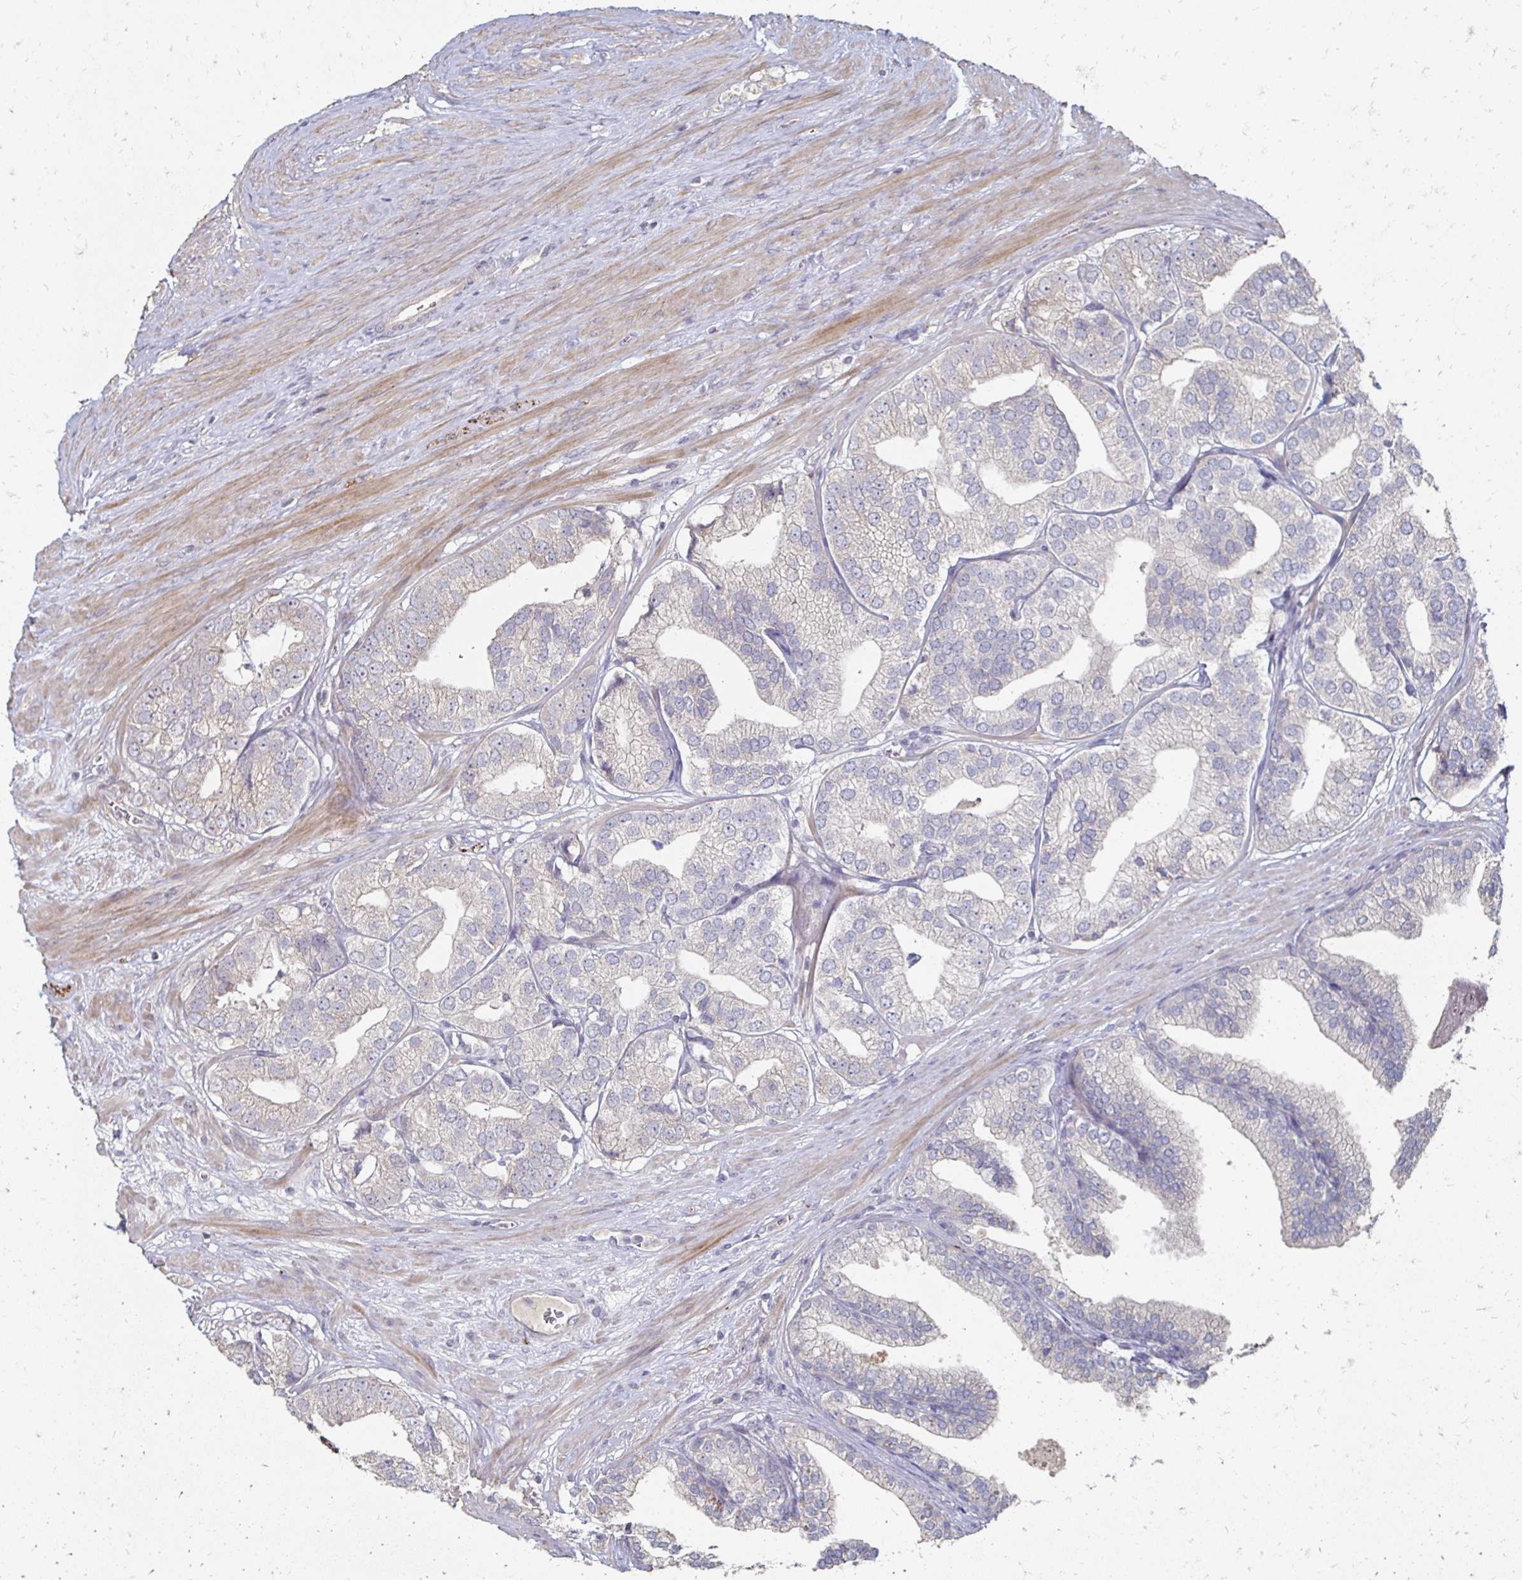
{"staining": {"intensity": "negative", "quantity": "none", "location": "none"}, "tissue": "prostate cancer", "cell_type": "Tumor cells", "image_type": "cancer", "snomed": [{"axis": "morphology", "description": "Adenocarcinoma, High grade"}, {"axis": "topography", "description": "Prostate"}], "caption": "High-grade adenocarcinoma (prostate) stained for a protein using immunohistochemistry (IHC) reveals no staining tumor cells.", "gene": "ZNF727", "patient": {"sex": "male", "age": 58}}